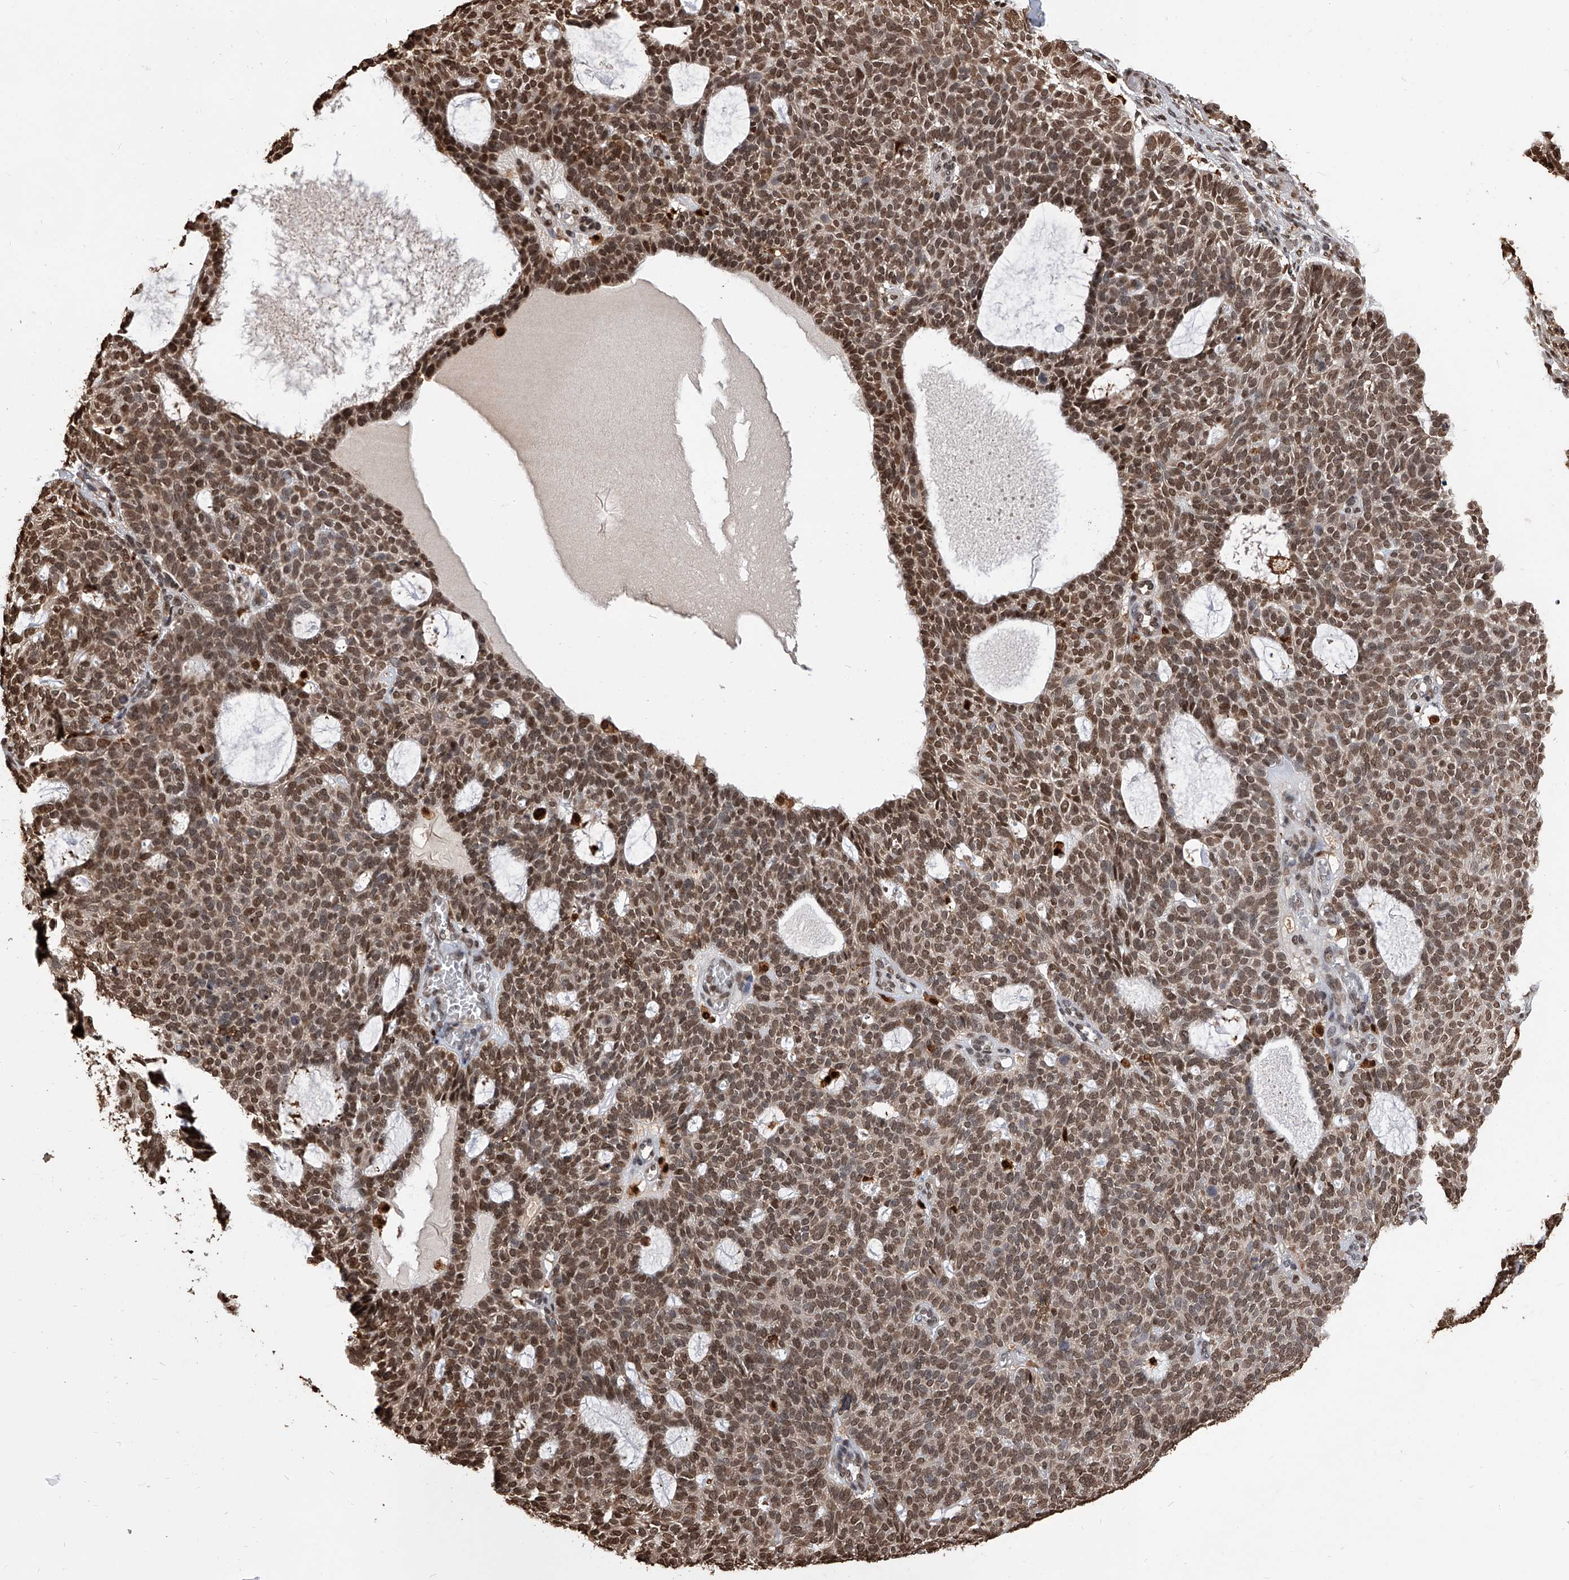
{"staining": {"intensity": "moderate", "quantity": ">75%", "location": "nuclear"}, "tissue": "skin cancer", "cell_type": "Tumor cells", "image_type": "cancer", "snomed": [{"axis": "morphology", "description": "Squamous cell carcinoma, NOS"}, {"axis": "topography", "description": "Skin"}], "caption": "Human skin squamous cell carcinoma stained with a protein marker displays moderate staining in tumor cells.", "gene": "CFAP410", "patient": {"sex": "female", "age": 90}}